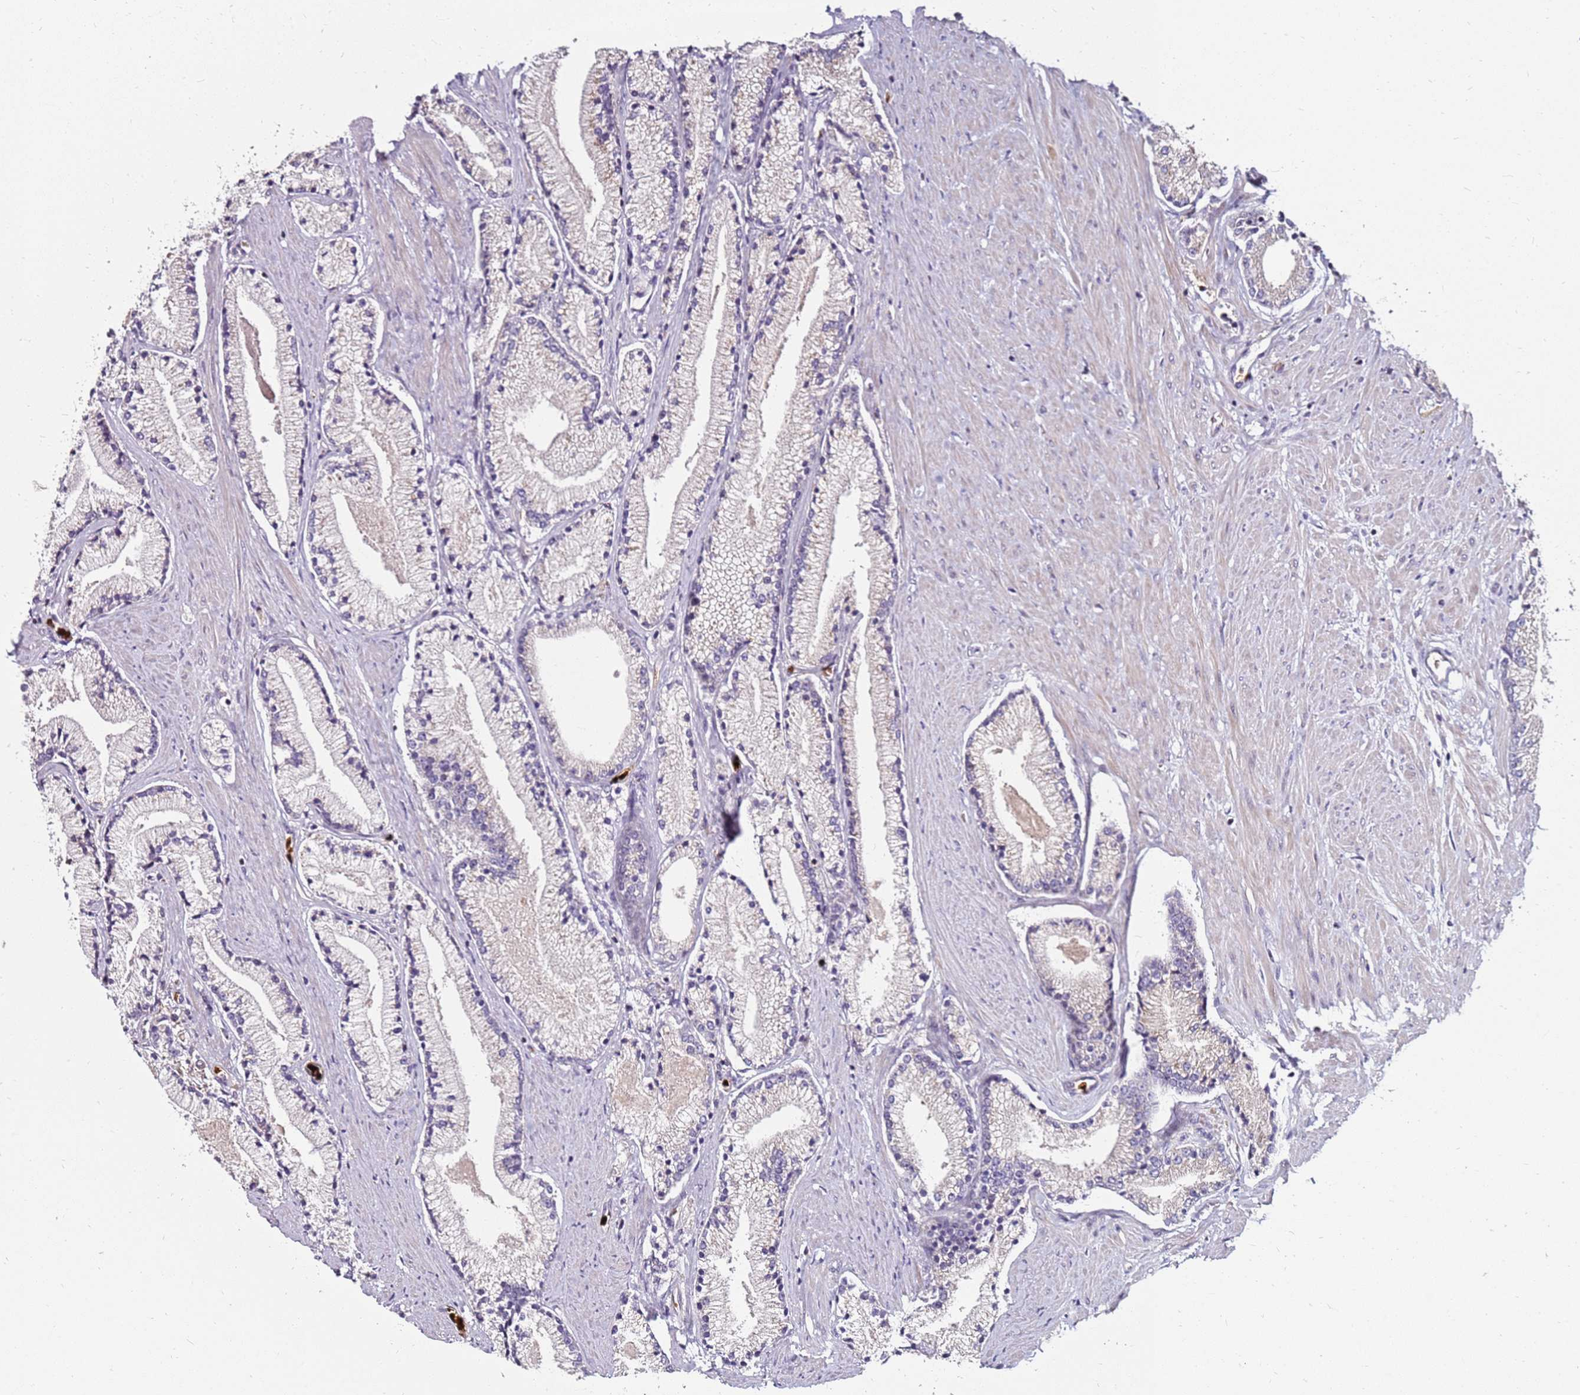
{"staining": {"intensity": "negative", "quantity": "none", "location": "none"}, "tissue": "prostate cancer", "cell_type": "Tumor cells", "image_type": "cancer", "snomed": [{"axis": "morphology", "description": "Adenocarcinoma, High grade"}, {"axis": "topography", "description": "Prostate"}], "caption": "A high-resolution micrograph shows immunohistochemistry staining of prostate adenocarcinoma (high-grade), which demonstrates no significant positivity in tumor cells.", "gene": "RNF11", "patient": {"sex": "male", "age": 67}}